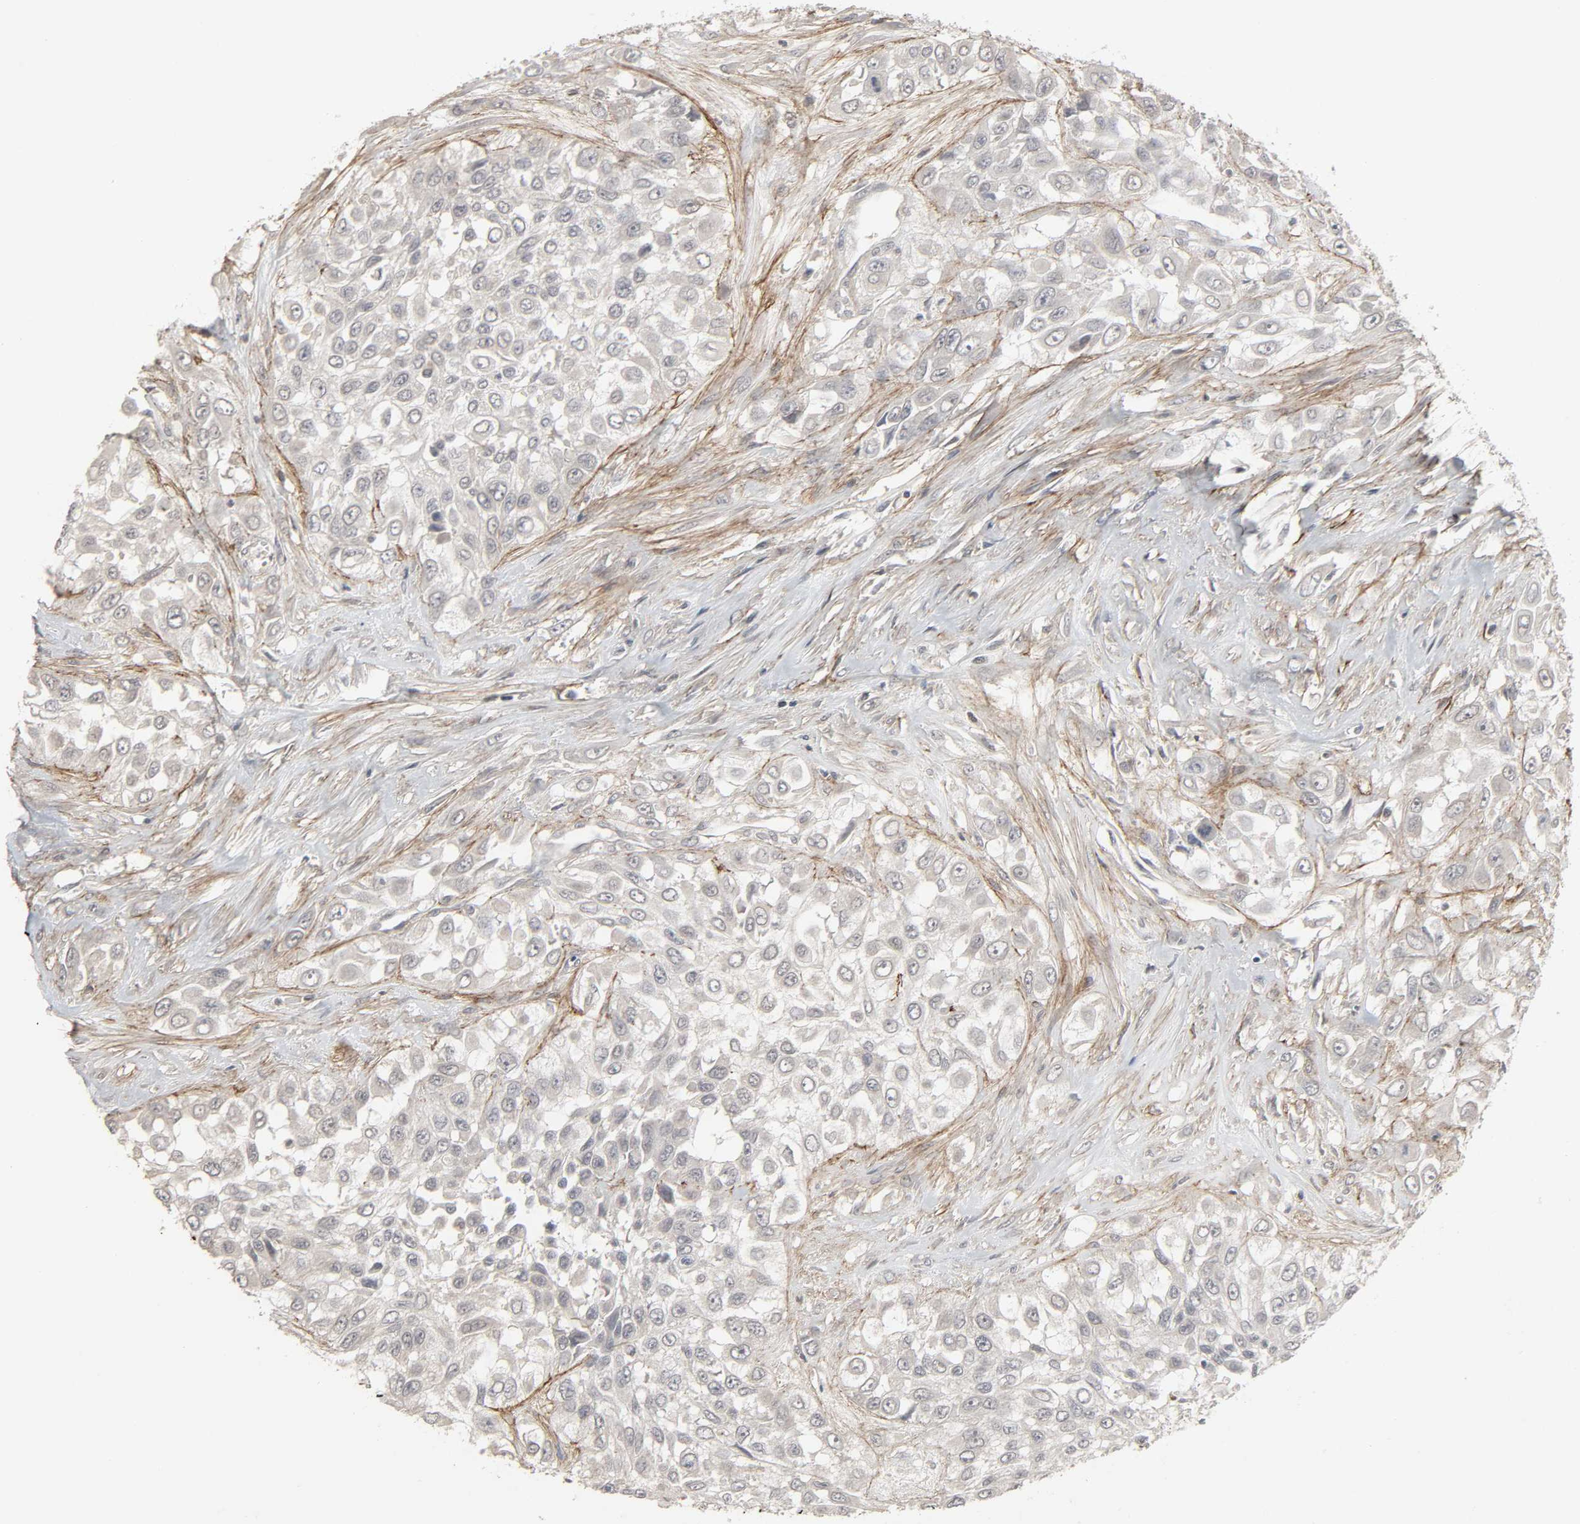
{"staining": {"intensity": "negative", "quantity": "none", "location": "none"}, "tissue": "urothelial cancer", "cell_type": "Tumor cells", "image_type": "cancer", "snomed": [{"axis": "morphology", "description": "Urothelial carcinoma, High grade"}, {"axis": "topography", "description": "Urinary bladder"}], "caption": "Tumor cells show no significant protein expression in urothelial carcinoma (high-grade). Brightfield microscopy of immunohistochemistry (IHC) stained with DAB (3,3'-diaminobenzidine) (brown) and hematoxylin (blue), captured at high magnification.", "gene": "ZNF222", "patient": {"sex": "male", "age": 57}}